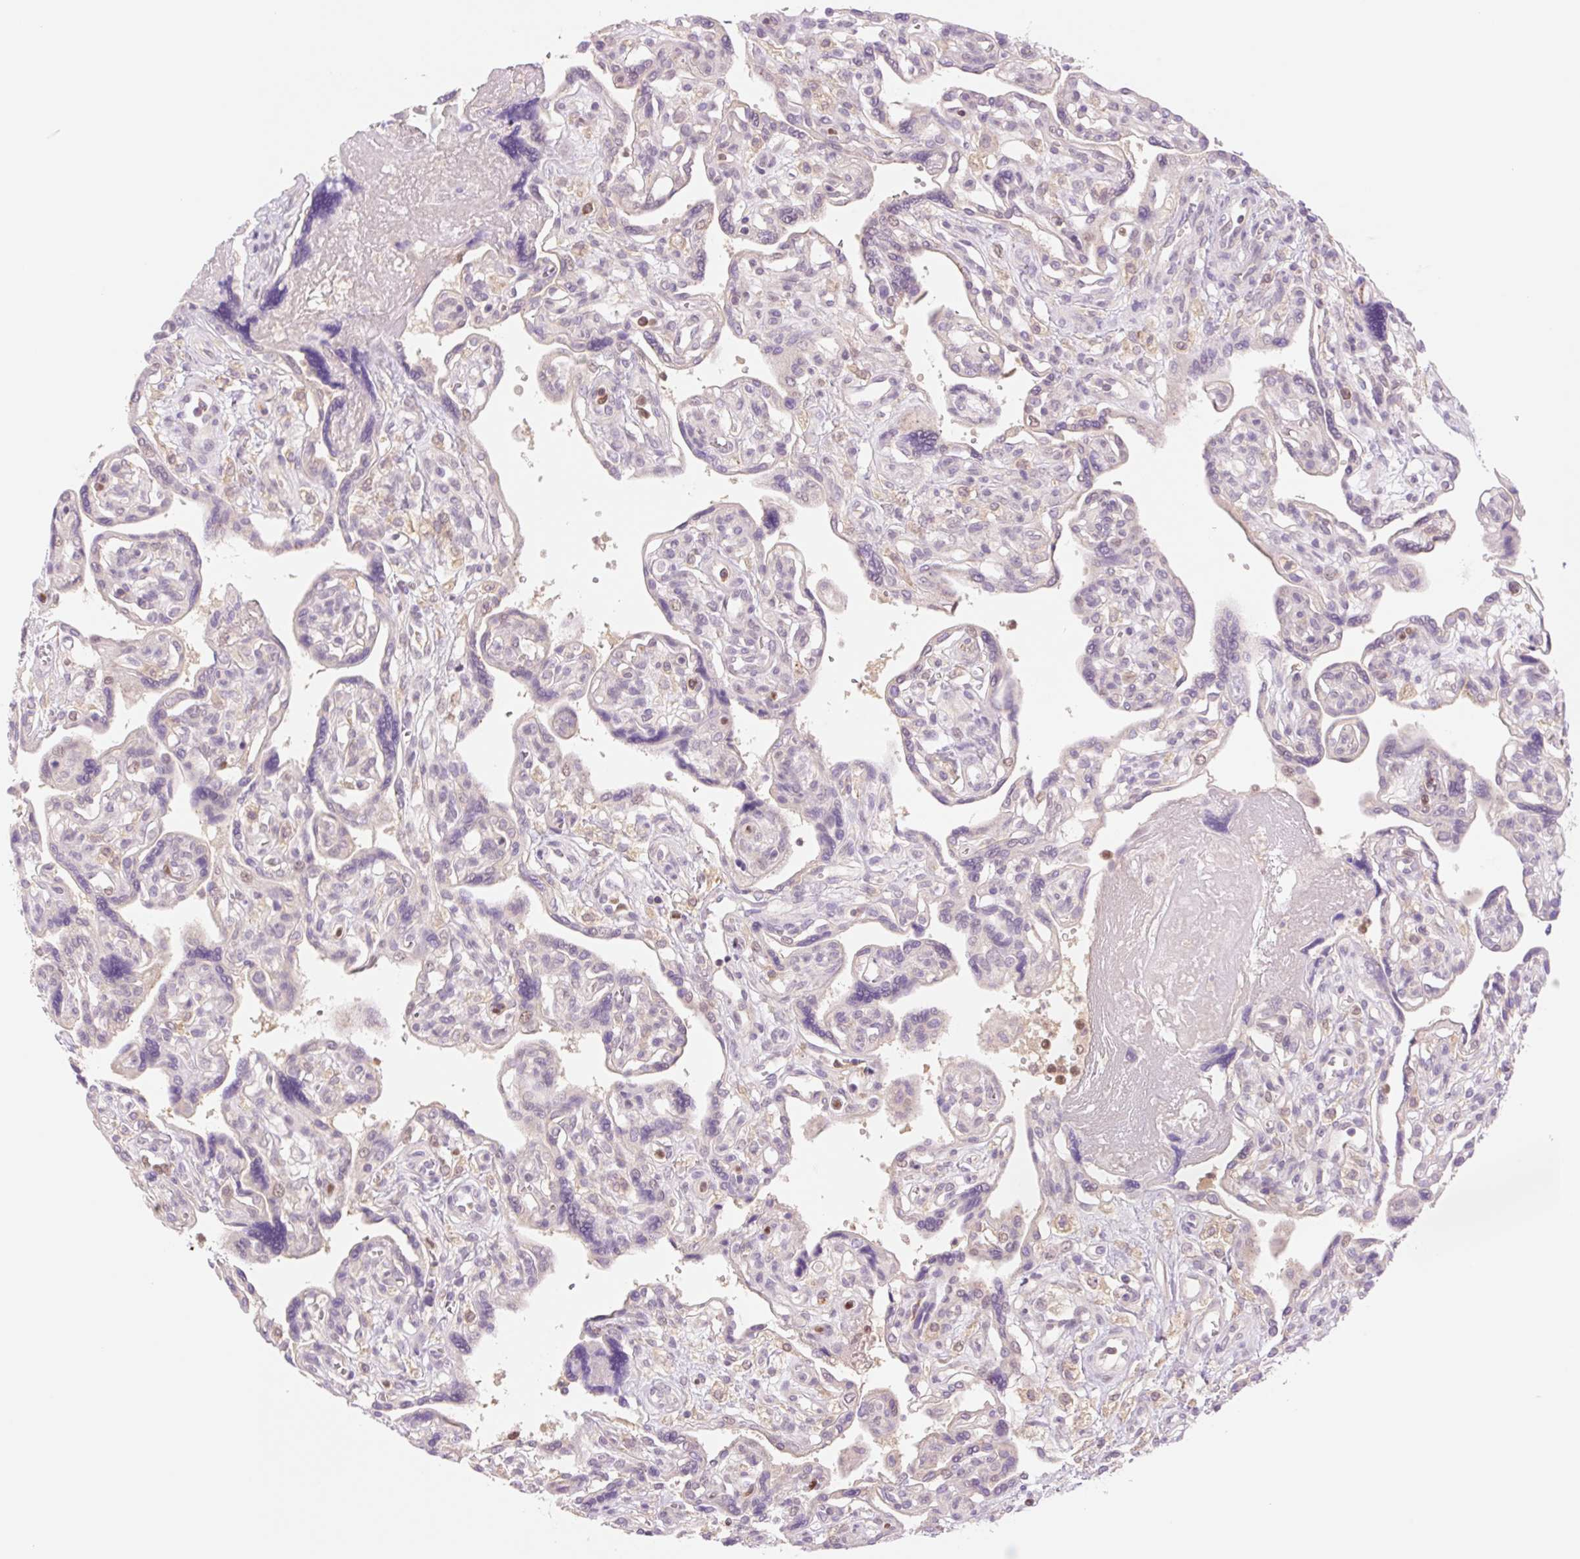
{"staining": {"intensity": "moderate", "quantity": "<25%", "location": "nuclear"}, "tissue": "placenta", "cell_type": "Decidual cells", "image_type": "normal", "snomed": [{"axis": "morphology", "description": "Normal tissue, NOS"}, {"axis": "topography", "description": "Placenta"}], "caption": "Protein analysis of unremarkable placenta displays moderate nuclear expression in approximately <25% of decidual cells. The staining was performed using DAB, with brown indicating positive protein expression. Nuclei are stained blue with hematoxylin.", "gene": "HEBP1", "patient": {"sex": "female", "age": 39}}